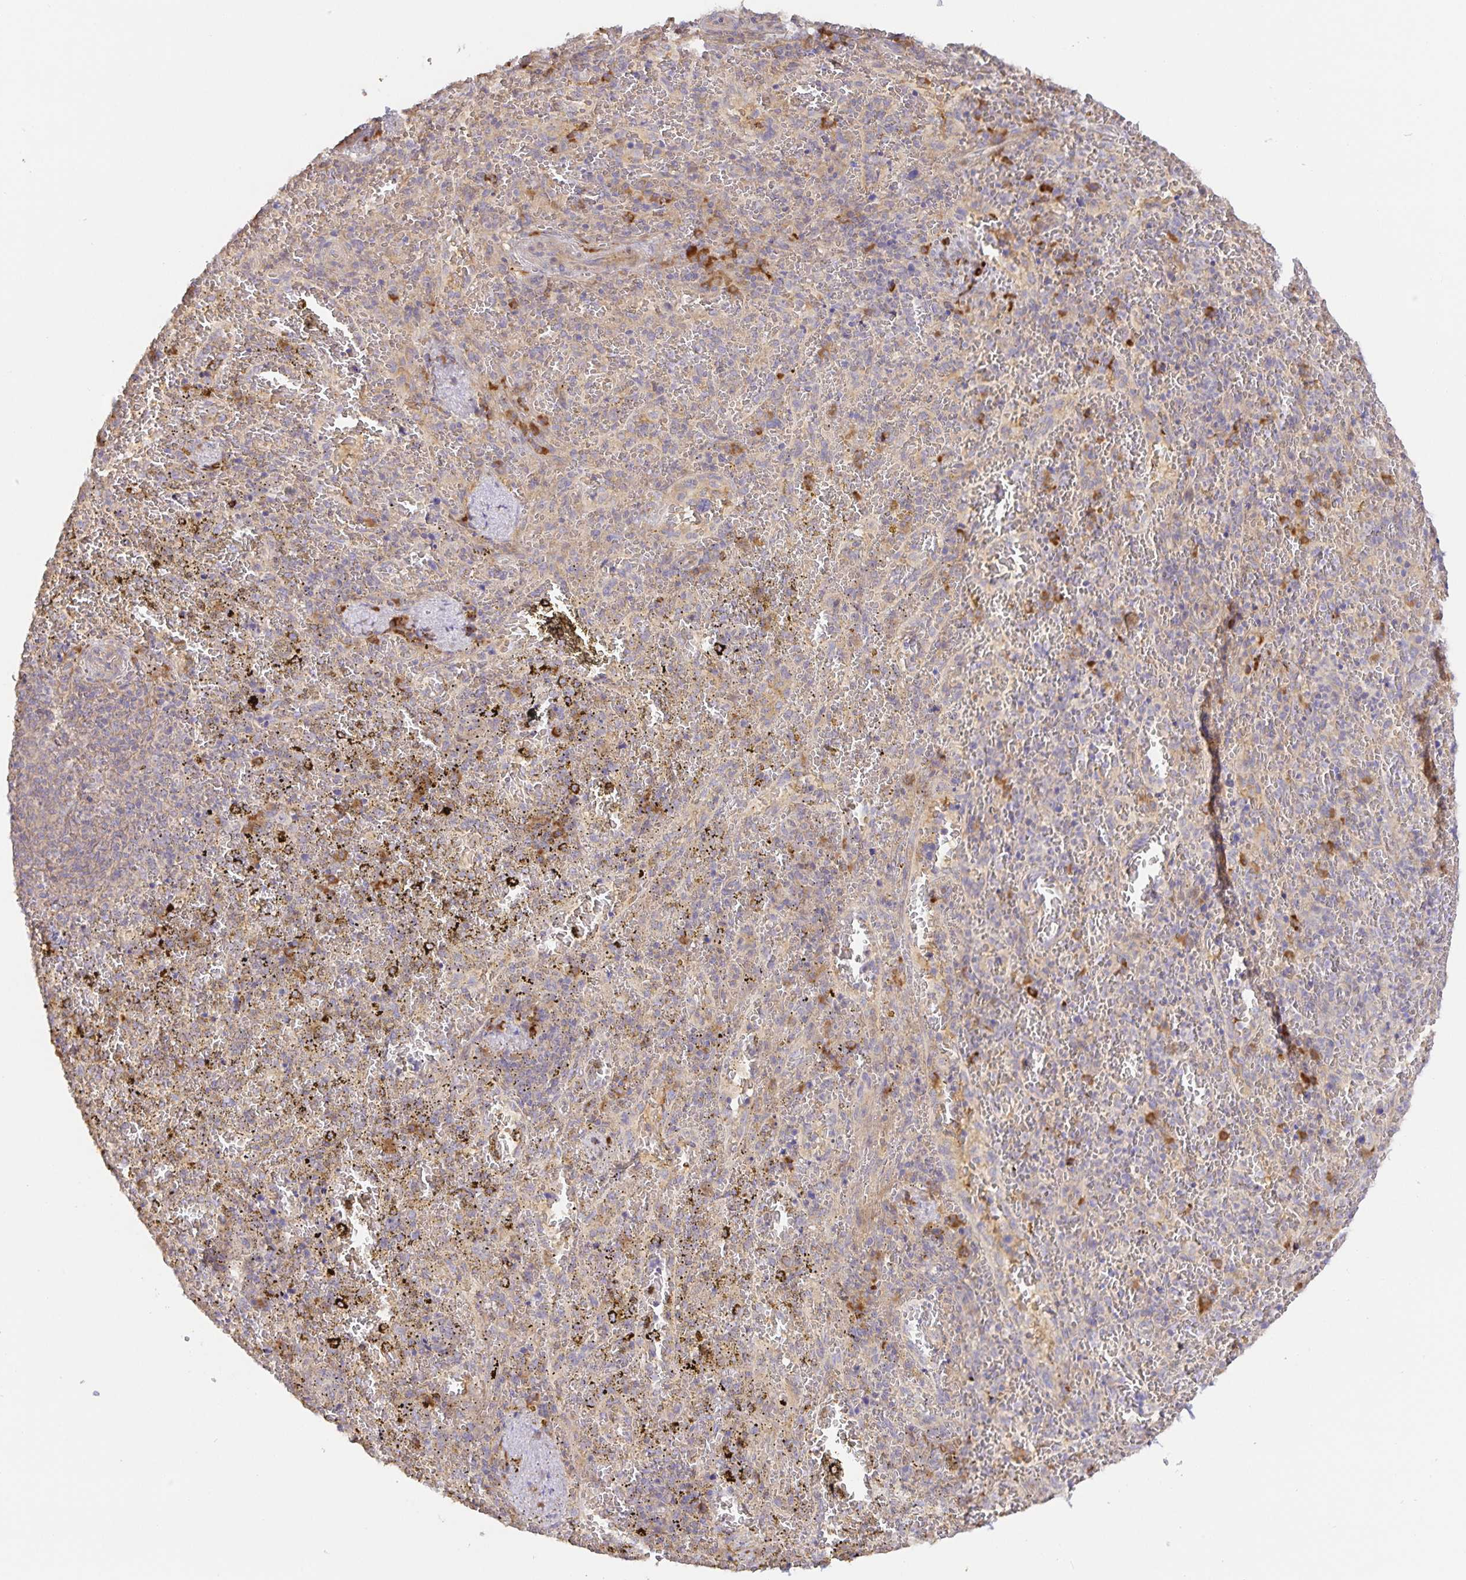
{"staining": {"intensity": "negative", "quantity": "none", "location": "none"}, "tissue": "spleen", "cell_type": "Cells in red pulp", "image_type": "normal", "snomed": [{"axis": "morphology", "description": "Normal tissue, NOS"}, {"axis": "topography", "description": "Spleen"}], "caption": "Immunohistochemistry (IHC) photomicrograph of benign spleen stained for a protein (brown), which shows no staining in cells in red pulp.", "gene": "ZDHHC11B", "patient": {"sex": "female", "age": 50}}